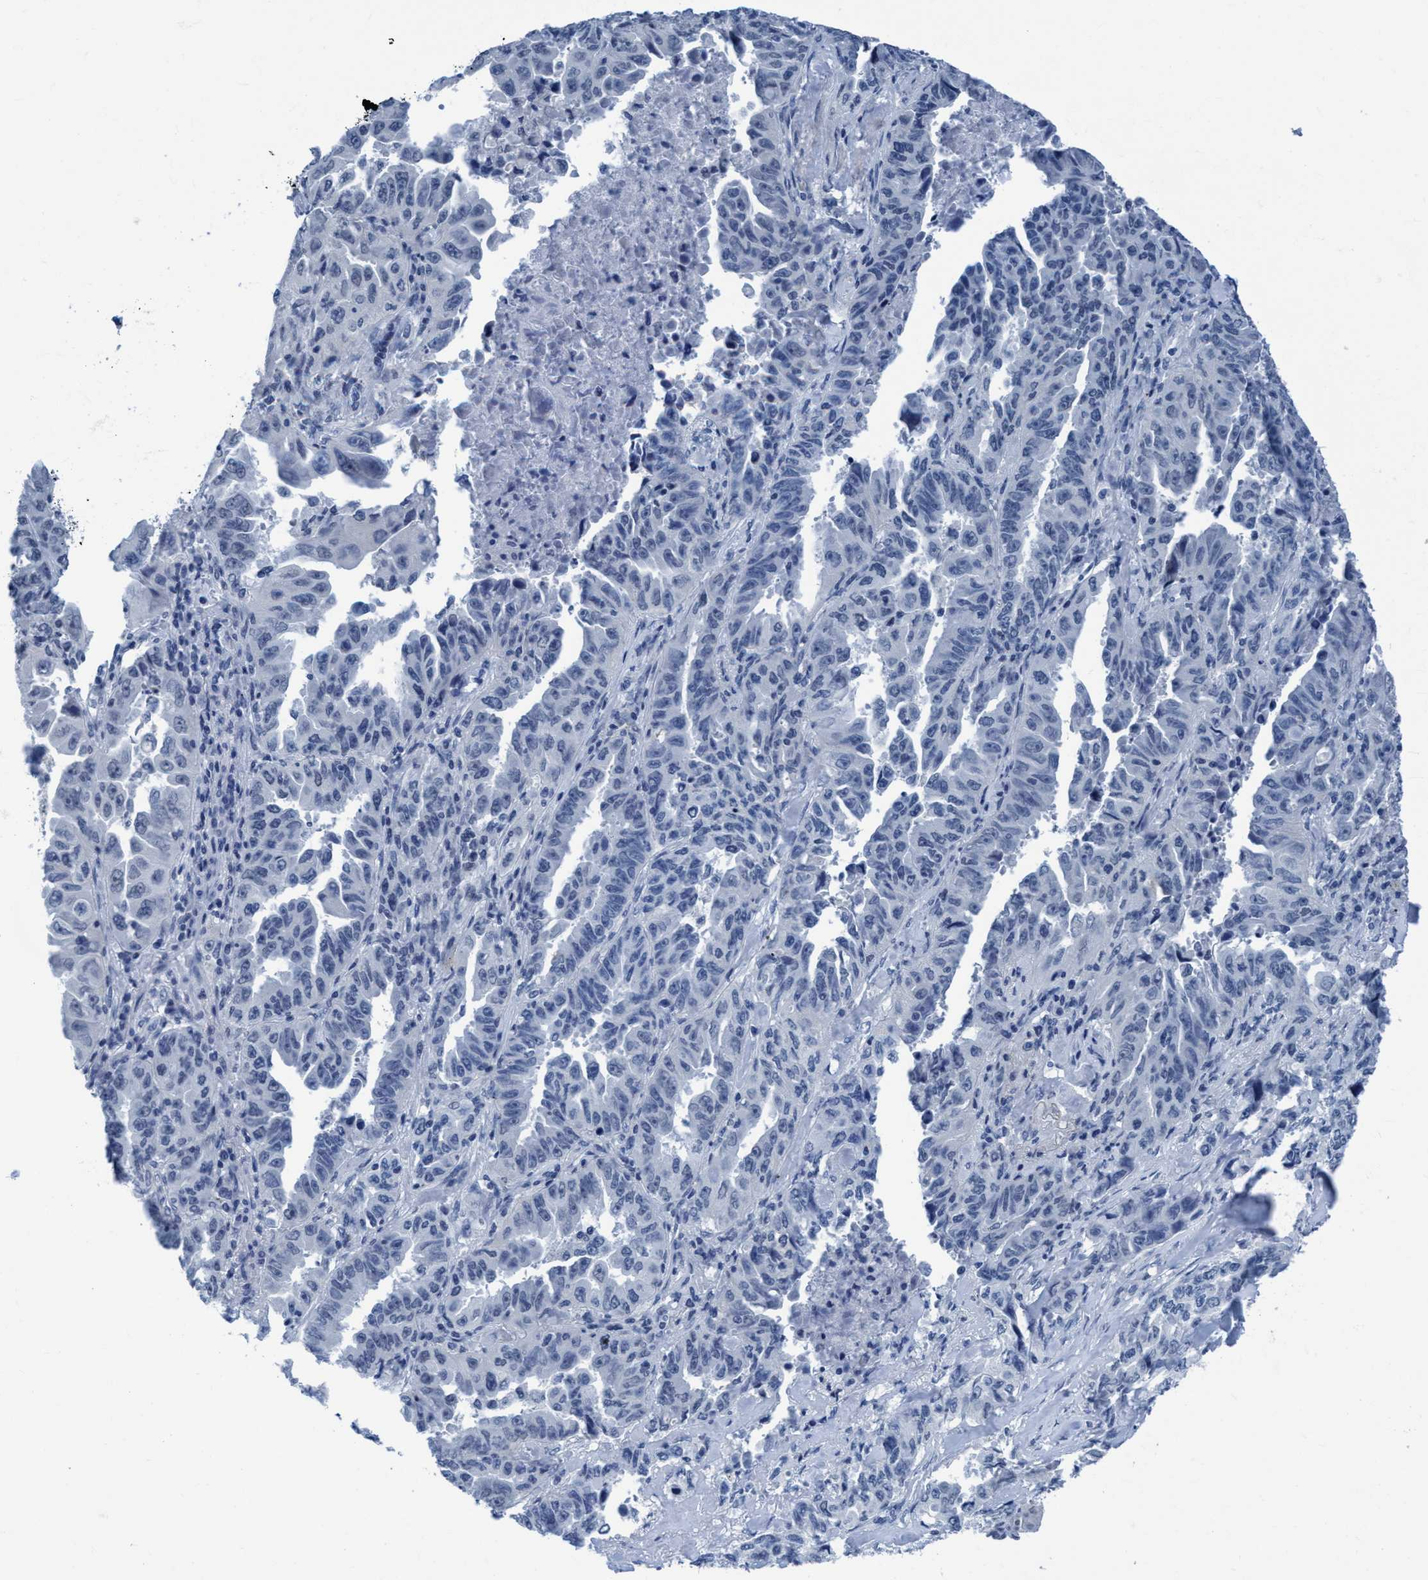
{"staining": {"intensity": "negative", "quantity": "none", "location": "none"}, "tissue": "lung cancer", "cell_type": "Tumor cells", "image_type": "cancer", "snomed": [{"axis": "morphology", "description": "Adenocarcinoma, NOS"}, {"axis": "topography", "description": "Lung"}], "caption": "IHC photomicrograph of lung cancer (adenocarcinoma) stained for a protein (brown), which demonstrates no positivity in tumor cells. The staining is performed using DAB (3,3'-diaminobenzidine) brown chromogen with nuclei counter-stained in using hematoxylin.", "gene": "DNAI1", "patient": {"sex": "female", "age": 51}}